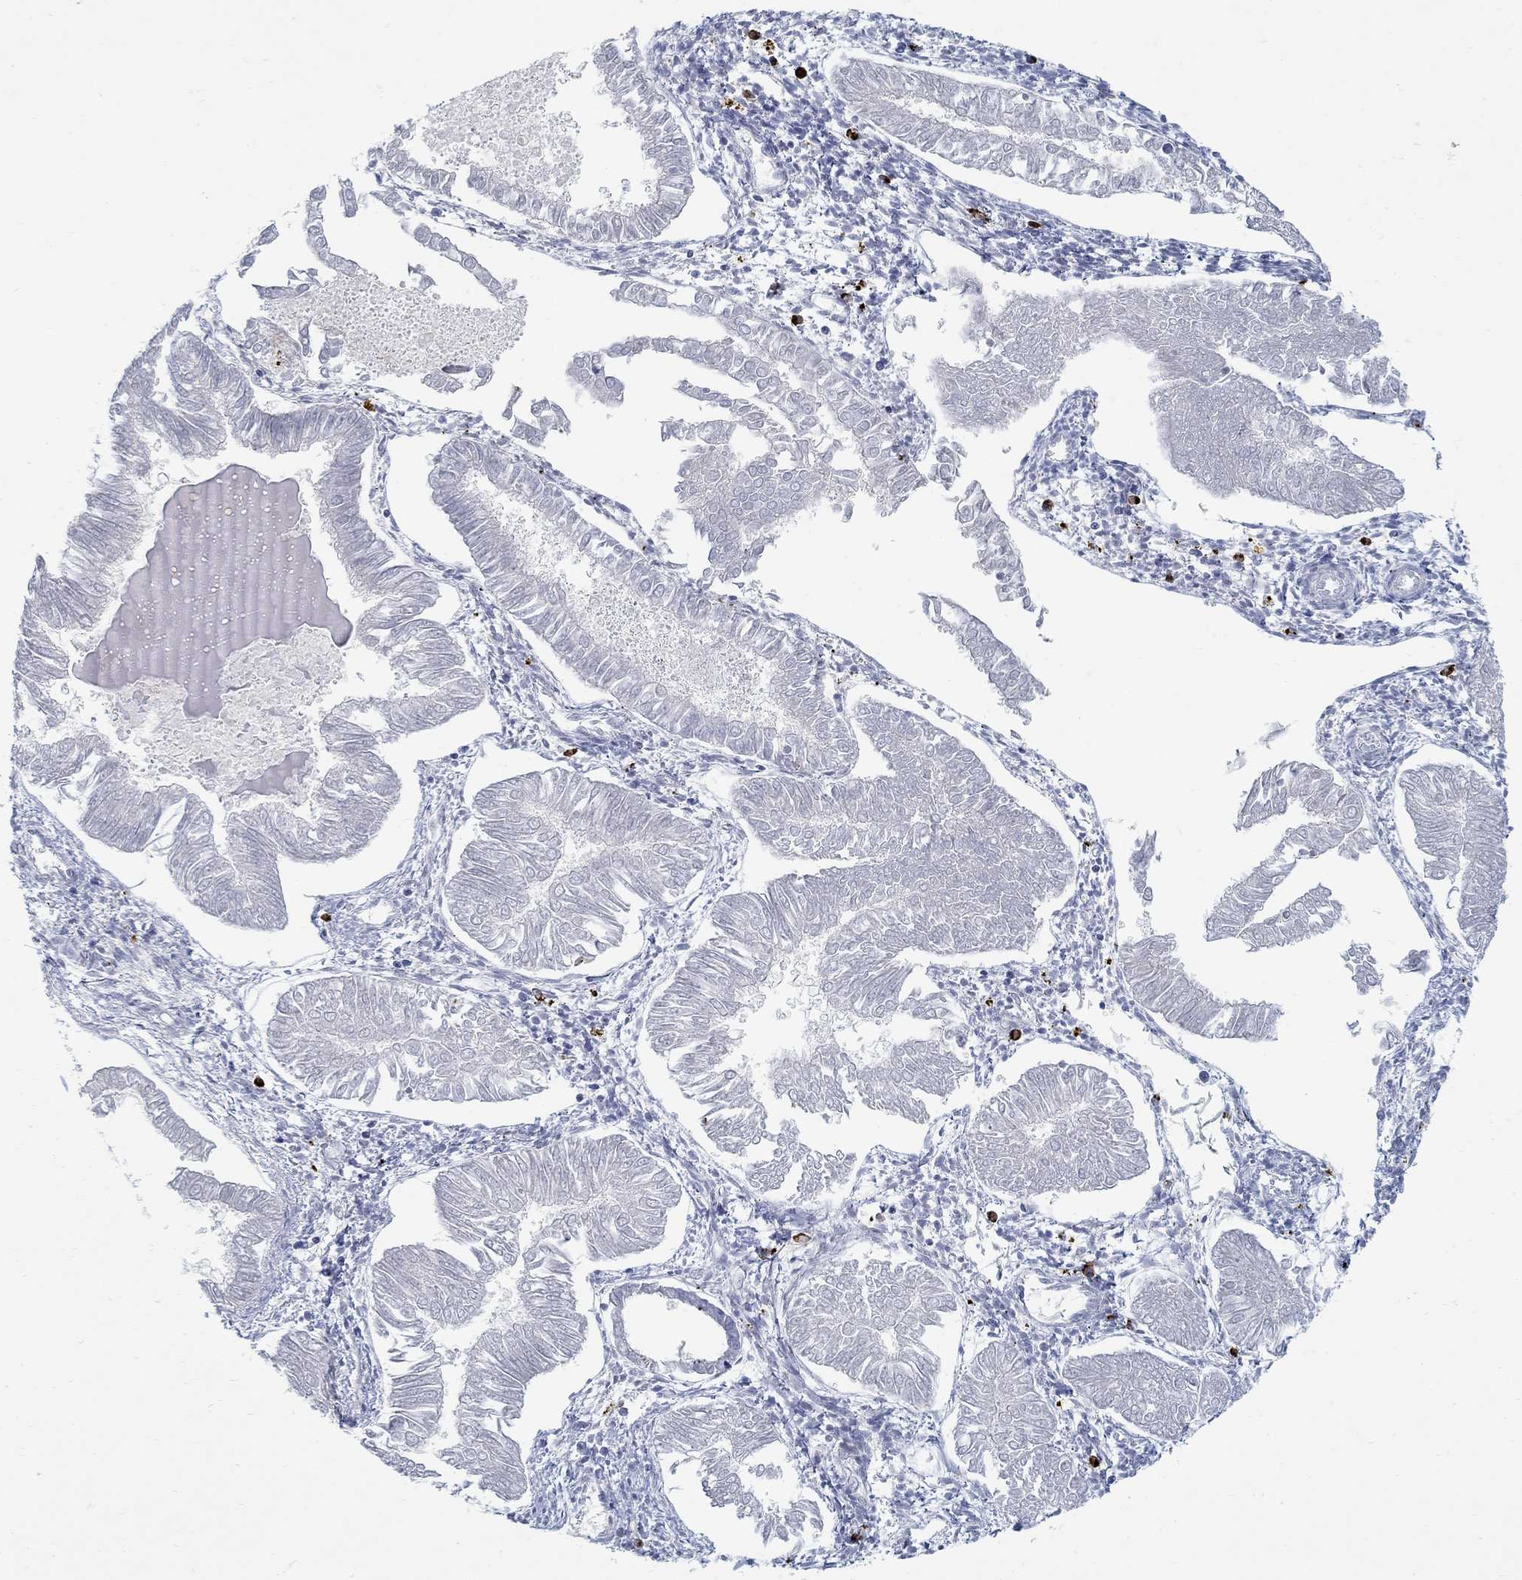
{"staining": {"intensity": "negative", "quantity": "none", "location": "none"}, "tissue": "endometrial cancer", "cell_type": "Tumor cells", "image_type": "cancer", "snomed": [{"axis": "morphology", "description": "Adenocarcinoma, NOS"}, {"axis": "topography", "description": "Endometrium"}], "caption": "Protein analysis of endometrial cancer (adenocarcinoma) shows no significant positivity in tumor cells.", "gene": "ANO7", "patient": {"sex": "female", "age": 53}}